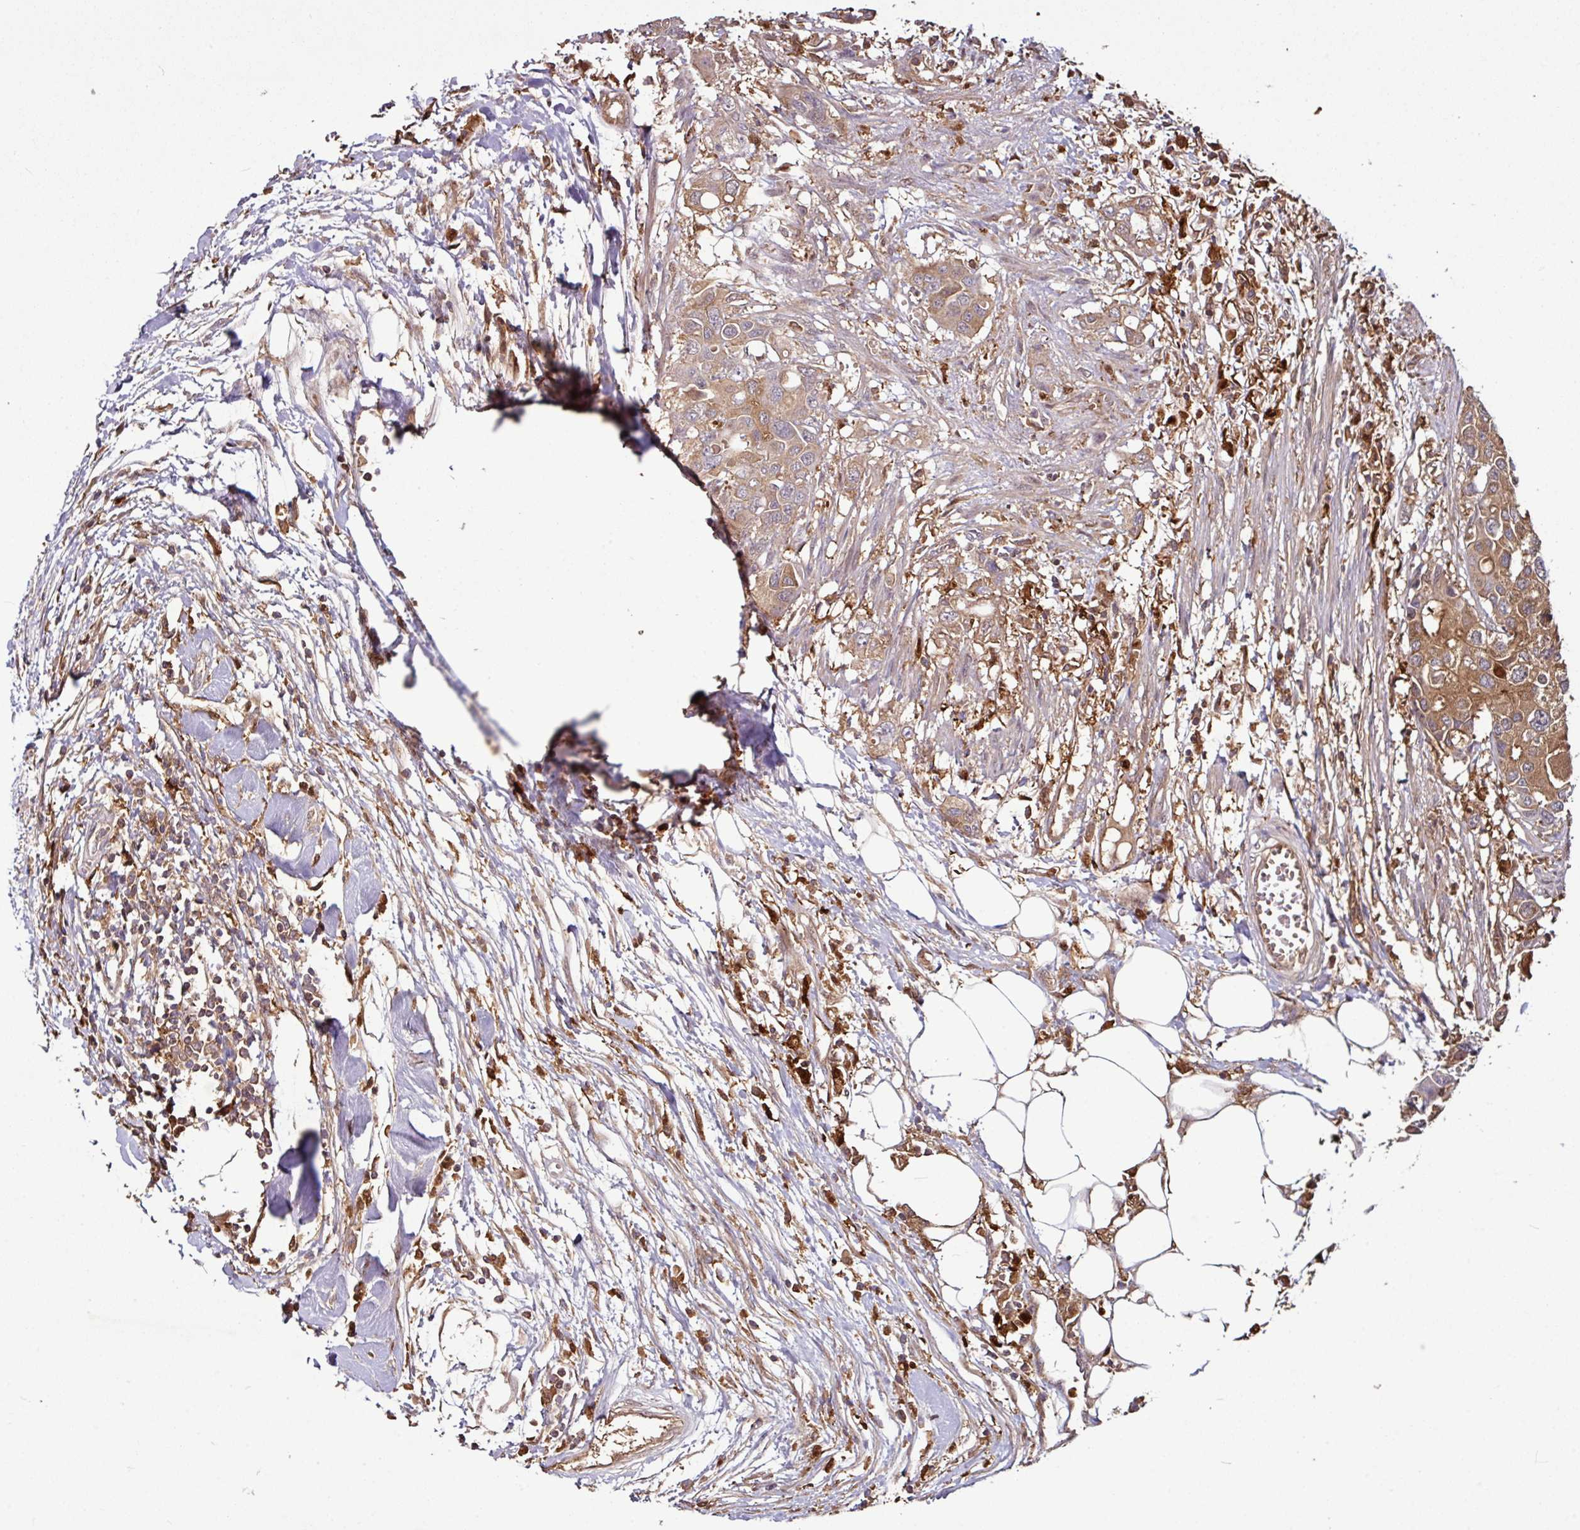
{"staining": {"intensity": "moderate", "quantity": ">75%", "location": "cytoplasmic/membranous"}, "tissue": "colorectal cancer", "cell_type": "Tumor cells", "image_type": "cancer", "snomed": [{"axis": "morphology", "description": "Adenocarcinoma, NOS"}, {"axis": "topography", "description": "Colon"}], "caption": "Adenocarcinoma (colorectal) tissue demonstrates moderate cytoplasmic/membranous positivity in about >75% of tumor cells", "gene": "GNPDA1", "patient": {"sex": "male", "age": 77}}